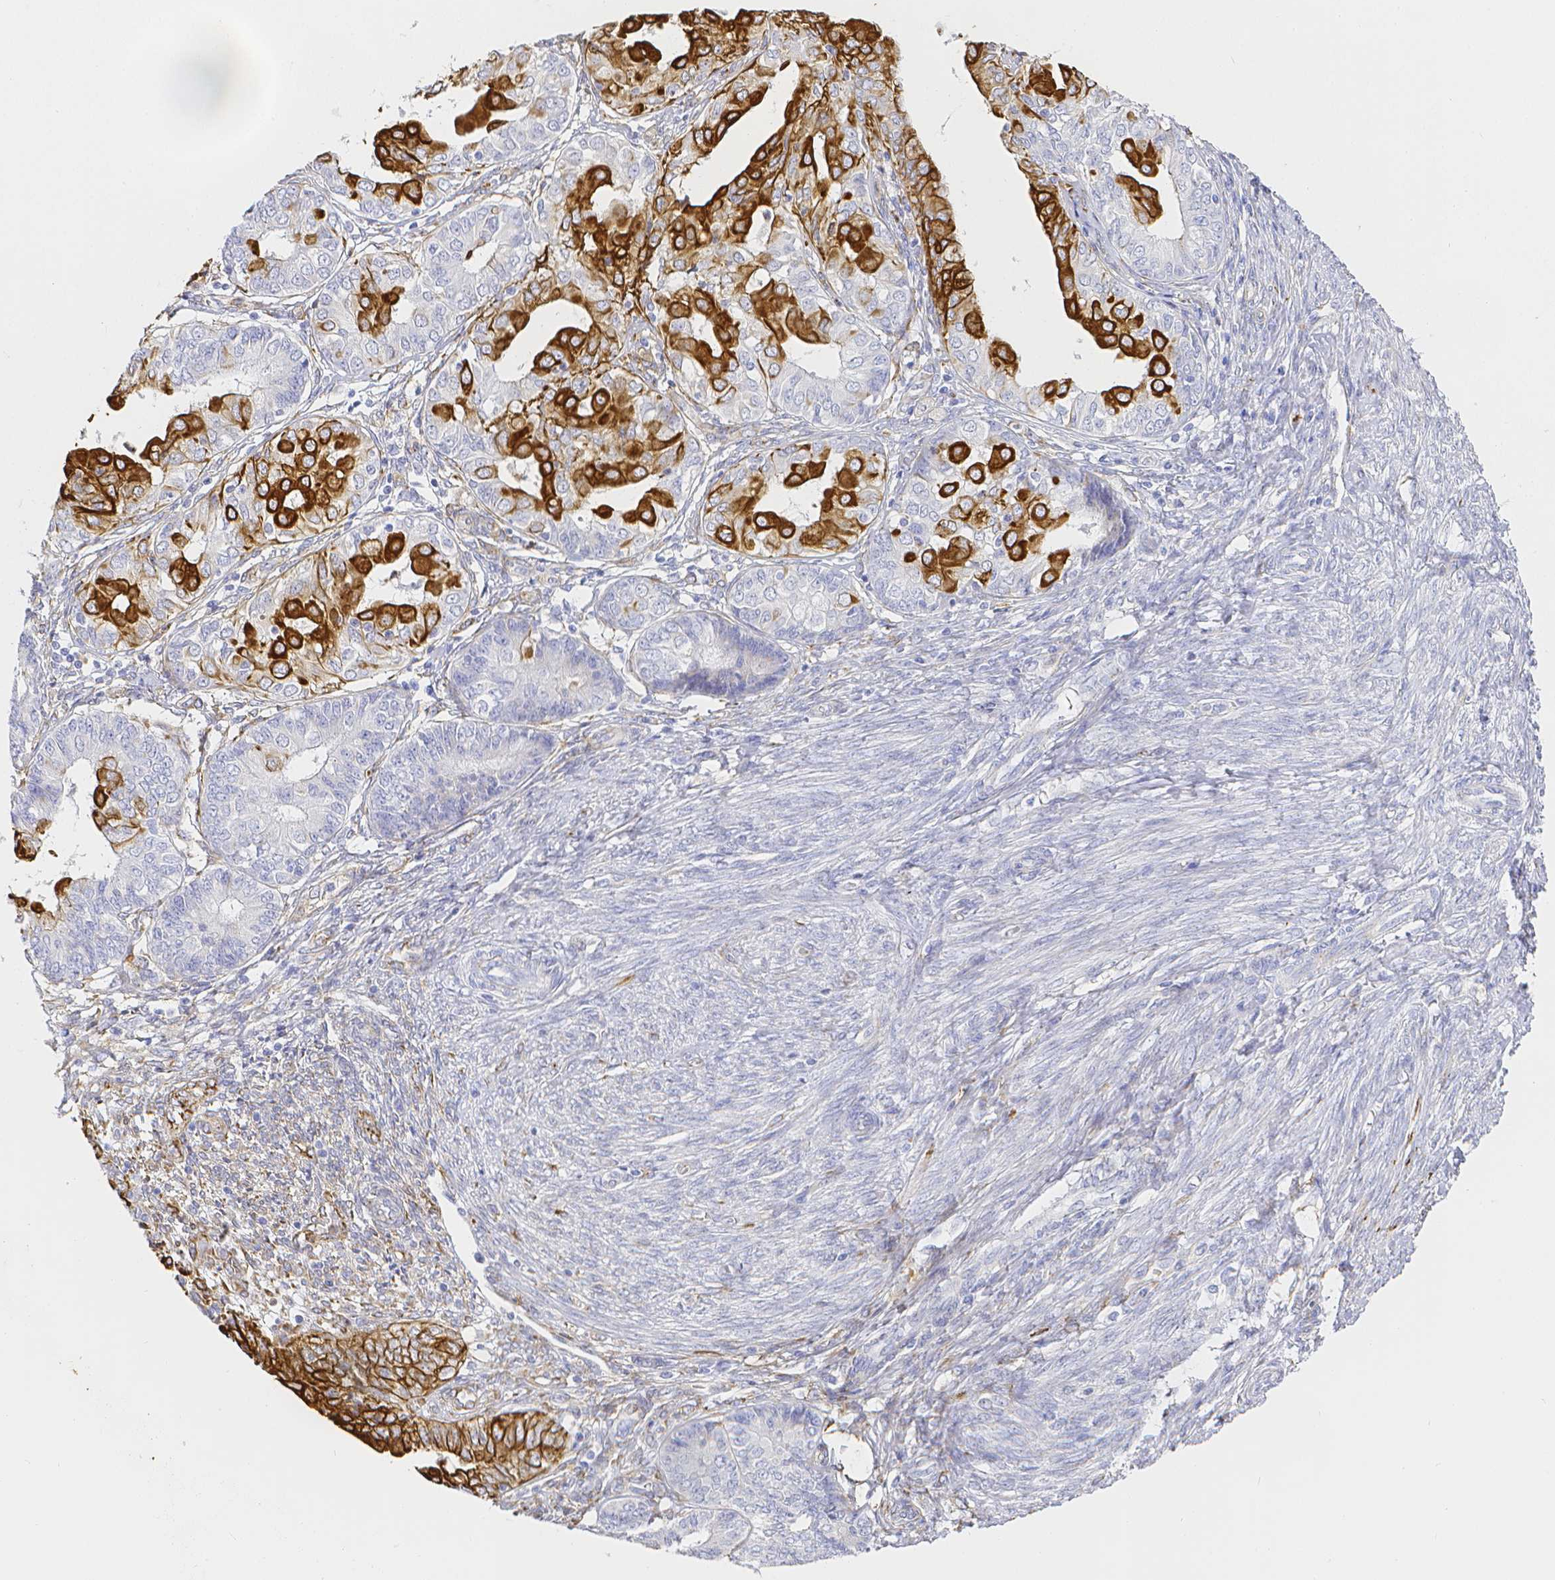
{"staining": {"intensity": "strong", "quantity": "25%-75%", "location": "cytoplasmic/membranous"}, "tissue": "endometrial cancer", "cell_type": "Tumor cells", "image_type": "cancer", "snomed": [{"axis": "morphology", "description": "Adenocarcinoma, NOS"}, {"axis": "topography", "description": "Endometrium"}], "caption": "Protein expression analysis of human endometrial cancer reveals strong cytoplasmic/membranous positivity in about 25%-75% of tumor cells.", "gene": "SMURF1", "patient": {"sex": "female", "age": 68}}